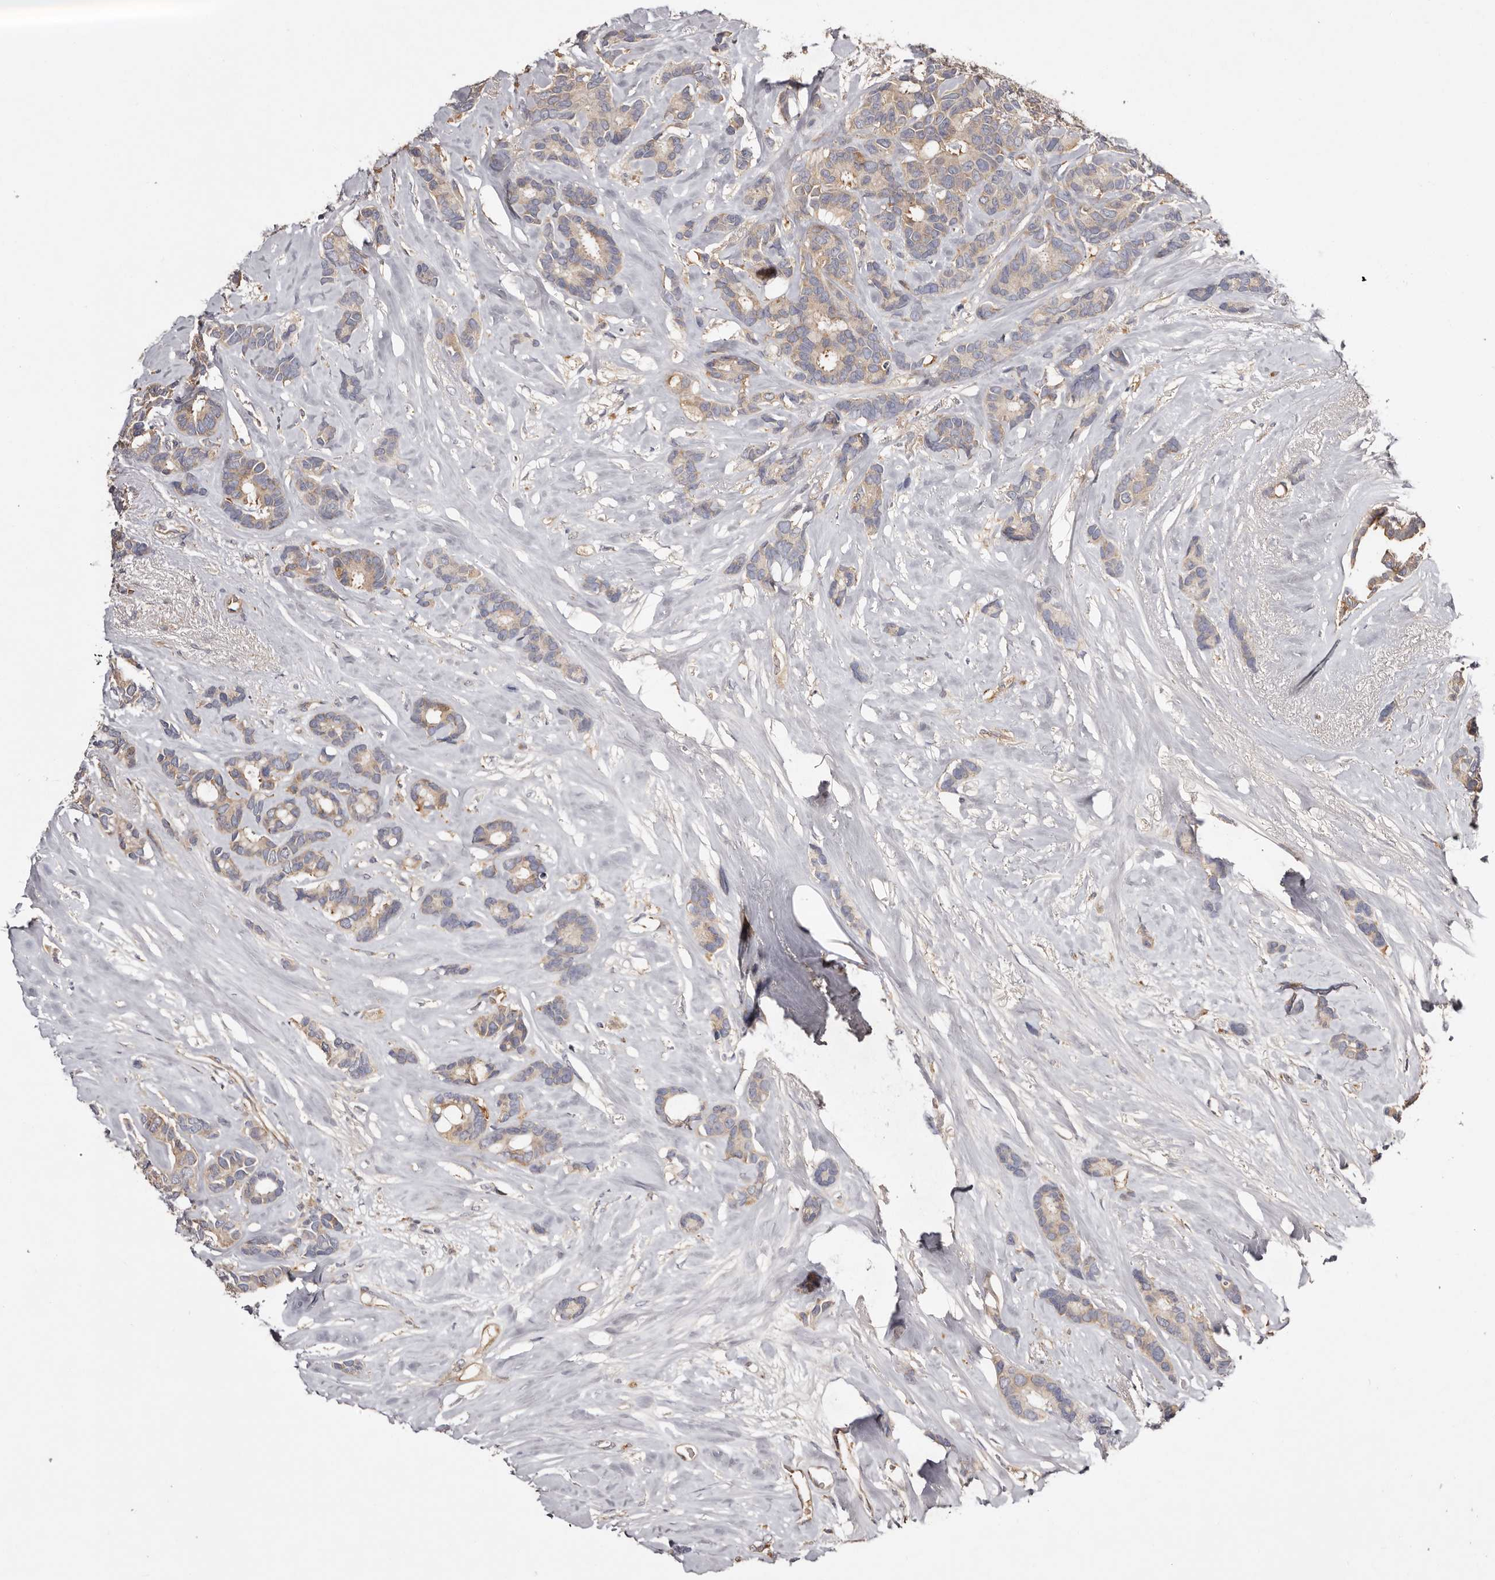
{"staining": {"intensity": "weak", "quantity": ">75%", "location": "cytoplasmic/membranous"}, "tissue": "breast cancer", "cell_type": "Tumor cells", "image_type": "cancer", "snomed": [{"axis": "morphology", "description": "Duct carcinoma"}, {"axis": "topography", "description": "Breast"}], "caption": "Protein staining displays weak cytoplasmic/membranous positivity in approximately >75% of tumor cells in breast cancer (intraductal carcinoma). (brown staining indicates protein expression, while blue staining denotes nuclei).", "gene": "LTV1", "patient": {"sex": "female", "age": 87}}